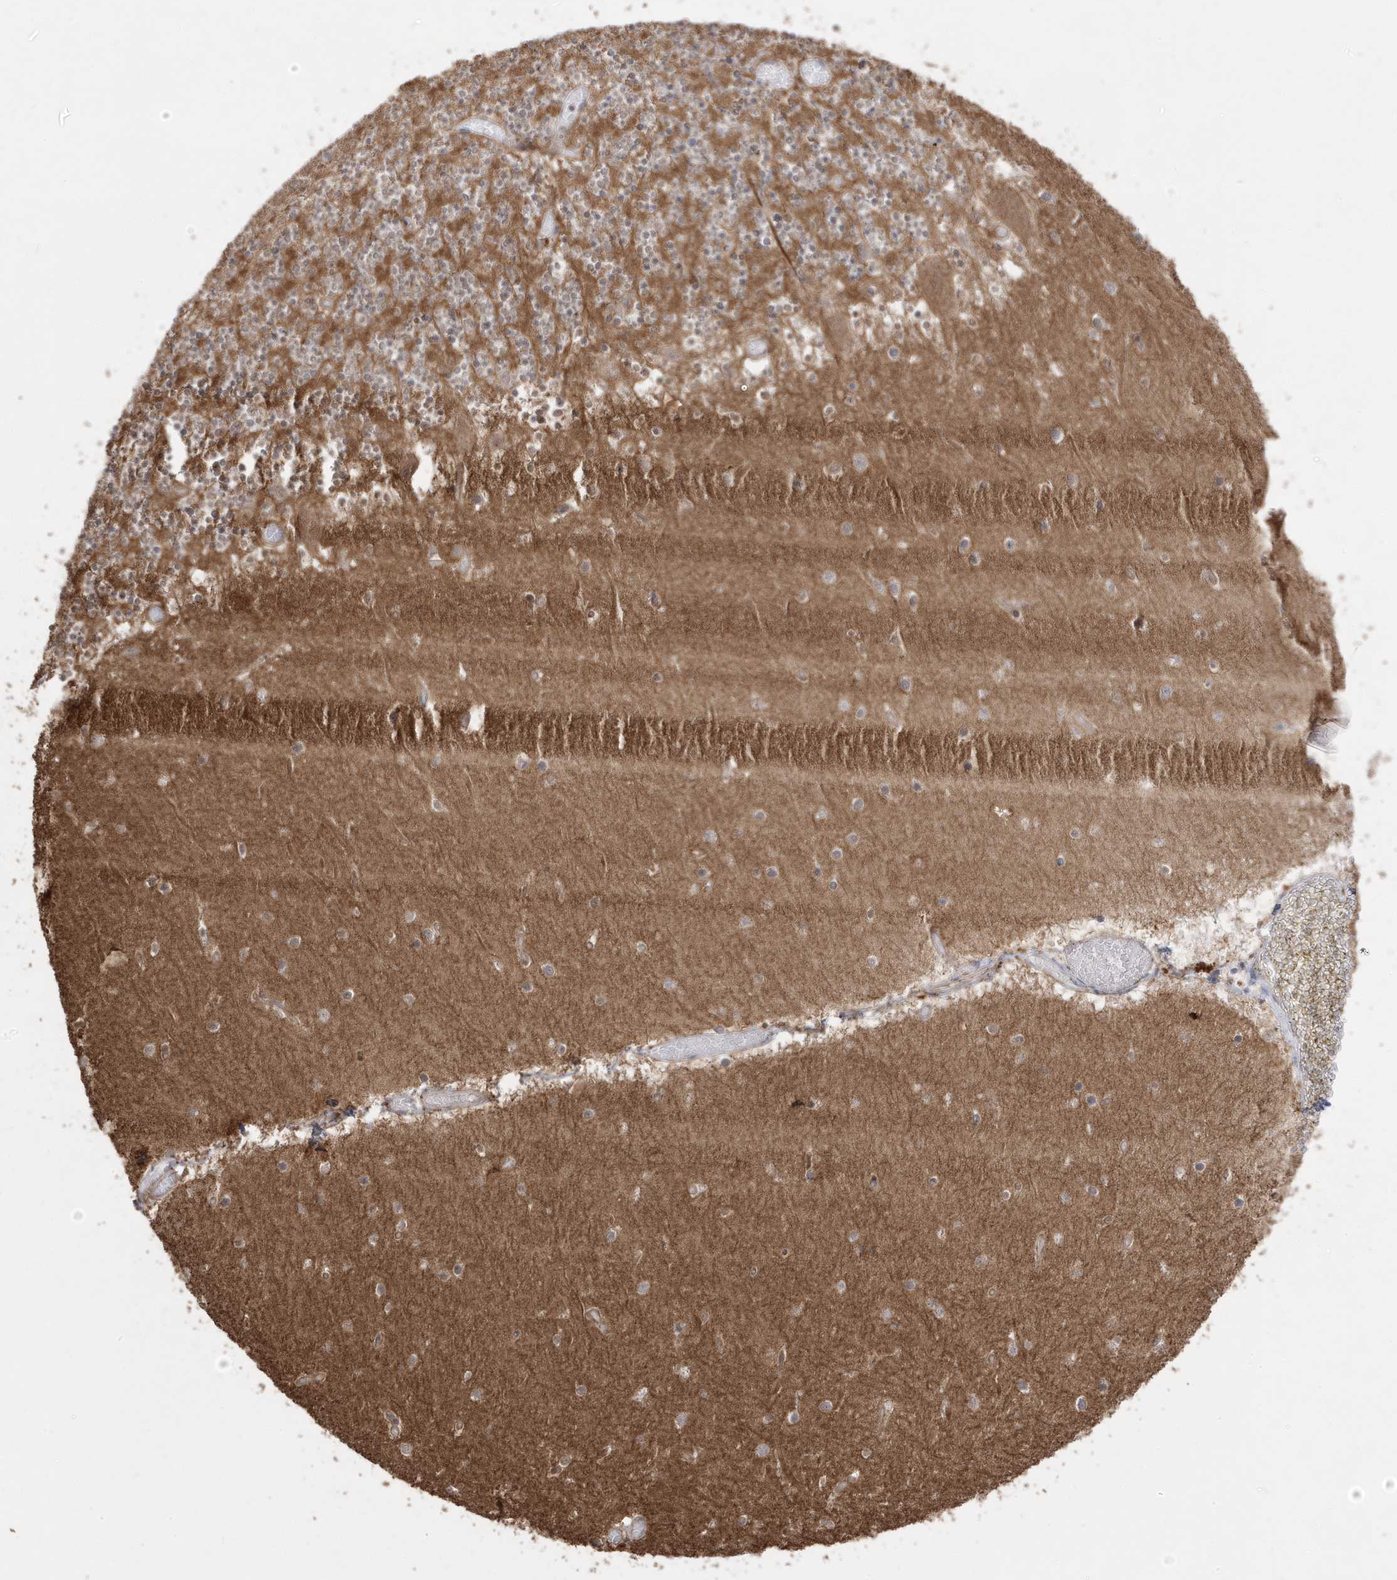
{"staining": {"intensity": "moderate", "quantity": ">75%", "location": "cytoplasmic/membranous"}, "tissue": "cerebellum", "cell_type": "Cells in granular layer", "image_type": "normal", "snomed": [{"axis": "morphology", "description": "Normal tissue, NOS"}, {"axis": "topography", "description": "Cerebellum"}], "caption": "Cerebellum stained with DAB (3,3'-diaminobenzidine) IHC displays medium levels of moderate cytoplasmic/membranous staining in about >75% of cells in granular layer. The staining was performed using DAB to visualize the protein expression in brown, while the nuclei were stained in blue with hematoxylin (Magnification: 20x).", "gene": "DNAJC12", "patient": {"sex": "female", "age": 28}}